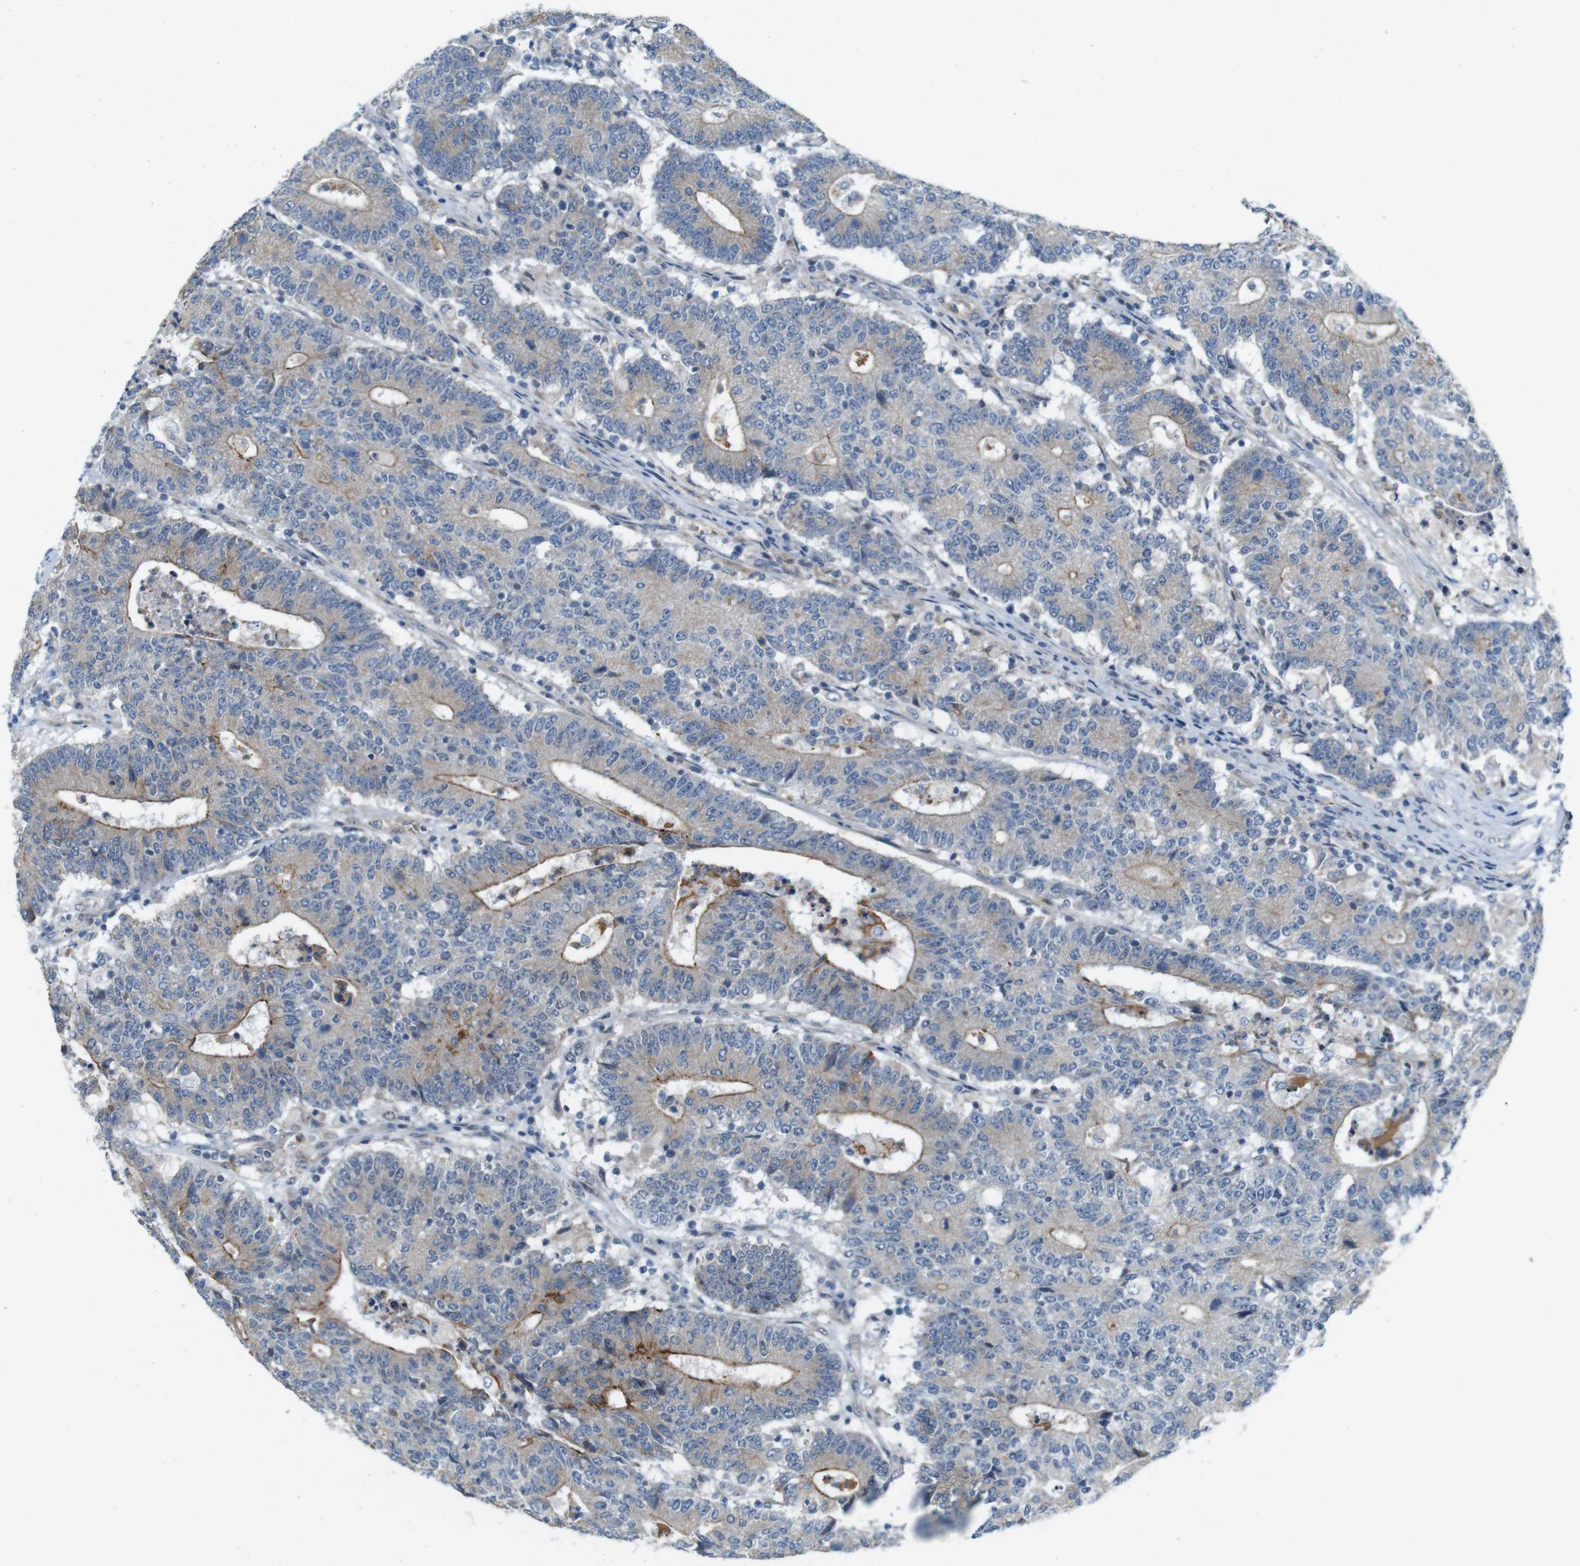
{"staining": {"intensity": "weak", "quantity": ">75%", "location": "cytoplasmic/membranous"}, "tissue": "colorectal cancer", "cell_type": "Tumor cells", "image_type": "cancer", "snomed": [{"axis": "morphology", "description": "Normal tissue, NOS"}, {"axis": "morphology", "description": "Adenocarcinoma, NOS"}, {"axis": "topography", "description": "Colon"}], "caption": "Immunohistochemical staining of human colorectal cancer exhibits low levels of weak cytoplasmic/membranous staining in approximately >75% of tumor cells.", "gene": "SKI", "patient": {"sex": "female", "age": 75}}